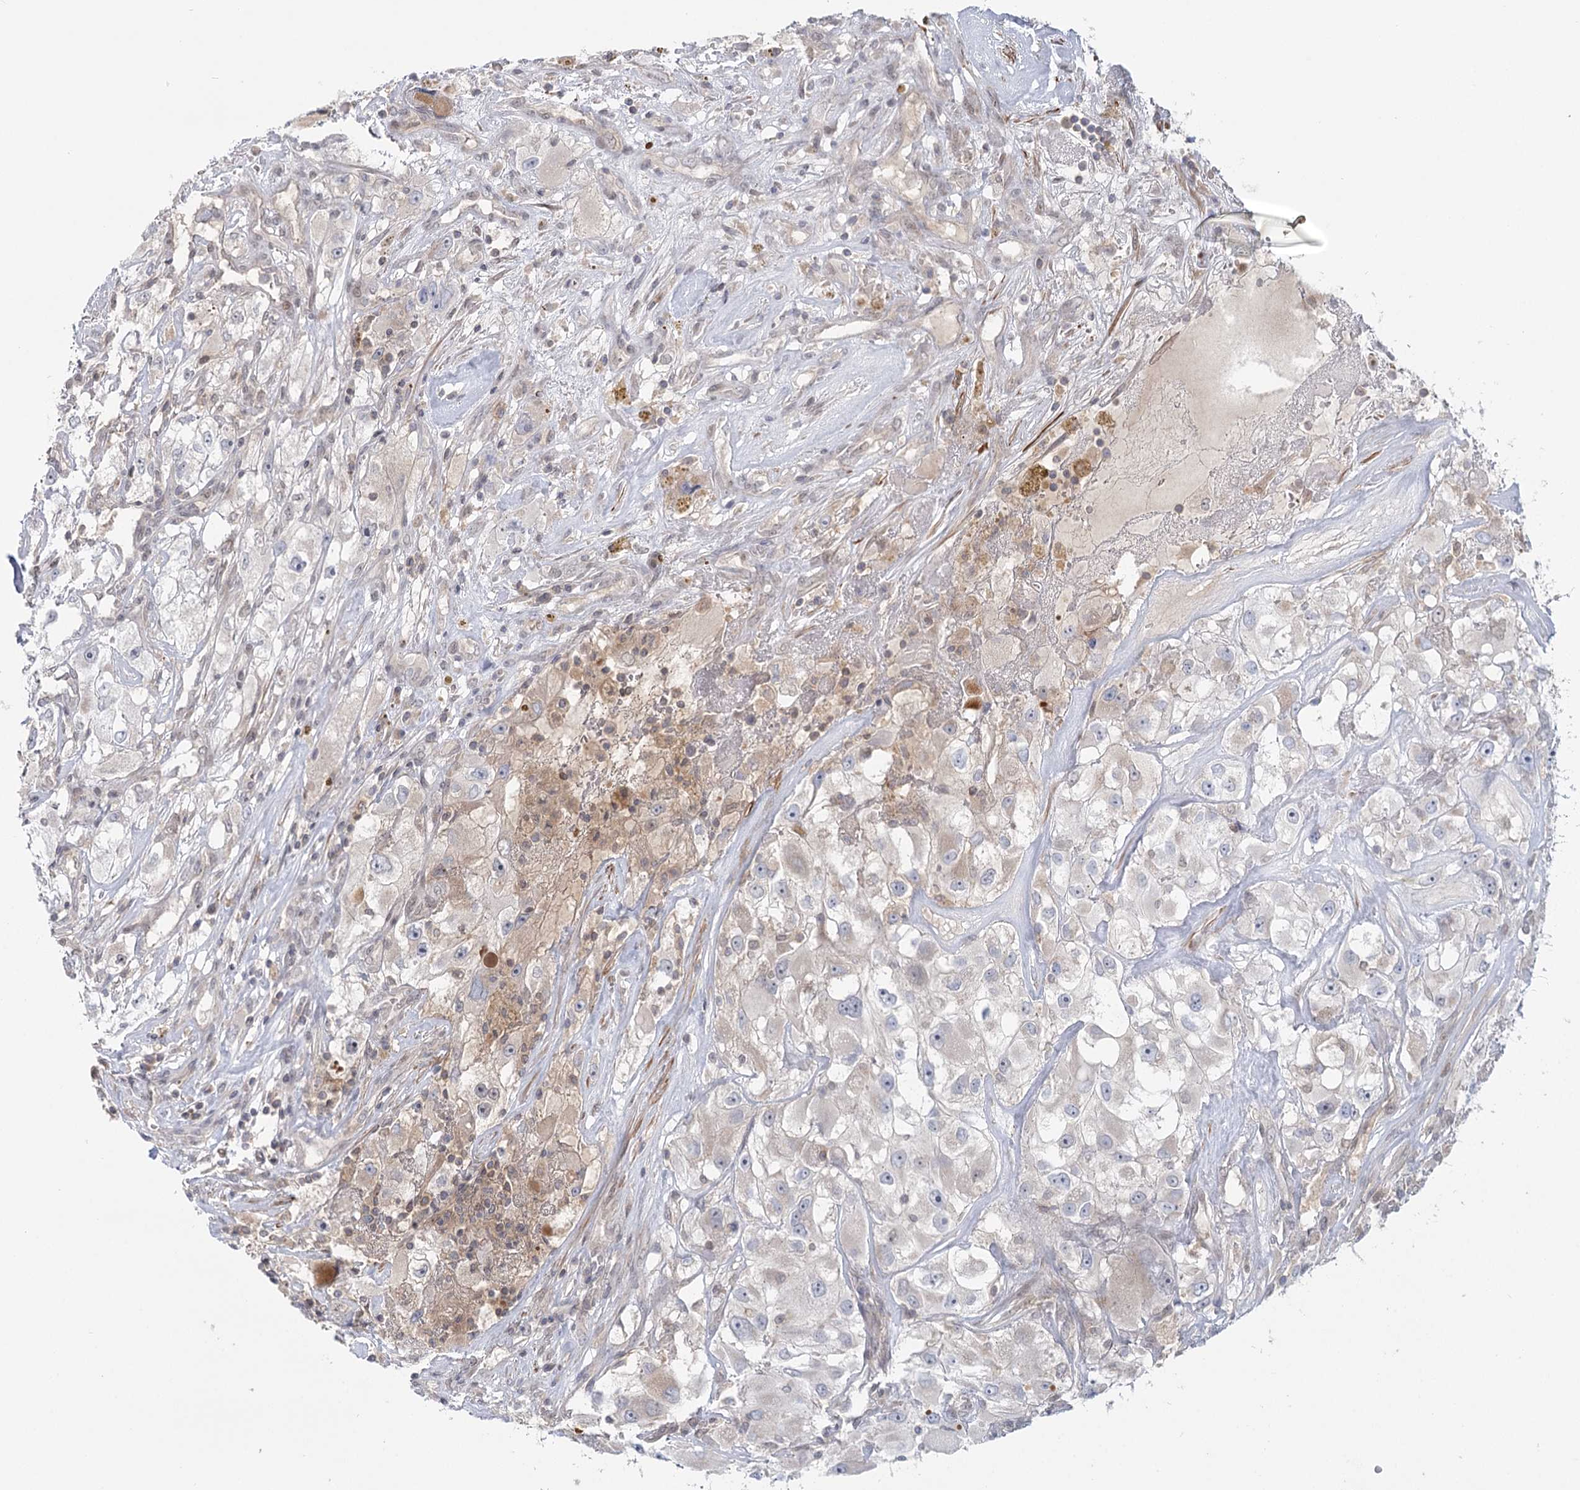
{"staining": {"intensity": "negative", "quantity": "none", "location": "none"}, "tissue": "renal cancer", "cell_type": "Tumor cells", "image_type": "cancer", "snomed": [{"axis": "morphology", "description": "Adenocarcinoma, NOS"}, {"axis": "topography", "description": "Kidney"}], "caption": "Protein analysis of renal cancer demonstrates no significant staining in tumor cells.", "gene": "USP11", "patient": {"sex": "female", "age": 52}}